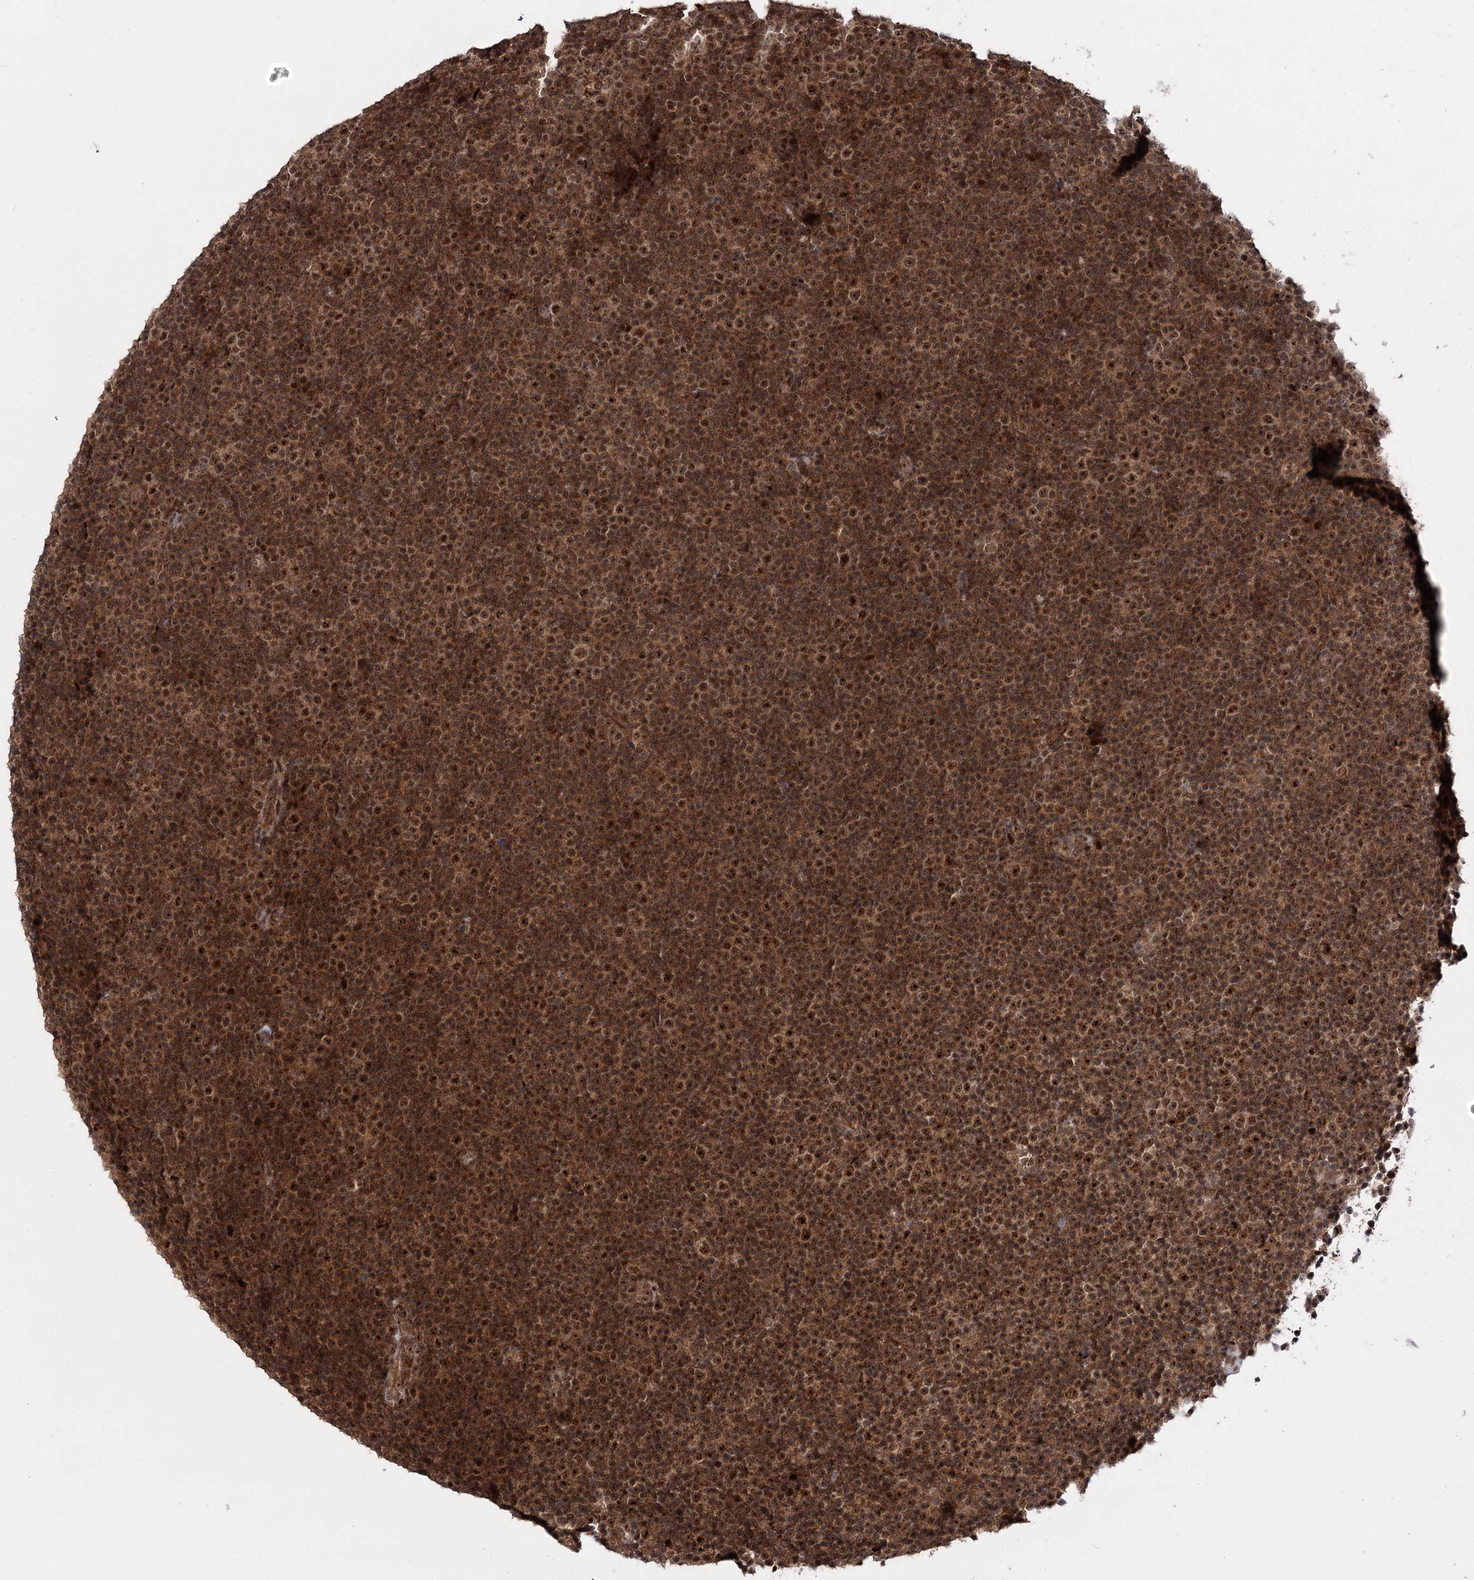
{"staining": {"intensity": "strong", "quantity": ">75%", "location": "cytoplasmic/membranous,nuclear"}, "tissue": "lymphoma", "cell_type": "Tumor cells", "image_type": "cancer", "snomed": [{"axis": "morphology", "description": "Malignant lymphoma, non-Hodgkin's type, Low grade"}, {"axis": "topography", "description": "Lymph node"}], "caption": "Tumor cells show strong cytoplasmic/membranous and nuclear expression in about >75% of cells in malignant lymphoma, non-Hodgkin's type (low-grade).", "gene": "MKNK2", "patient": {"sex": "female", "age": 67}}